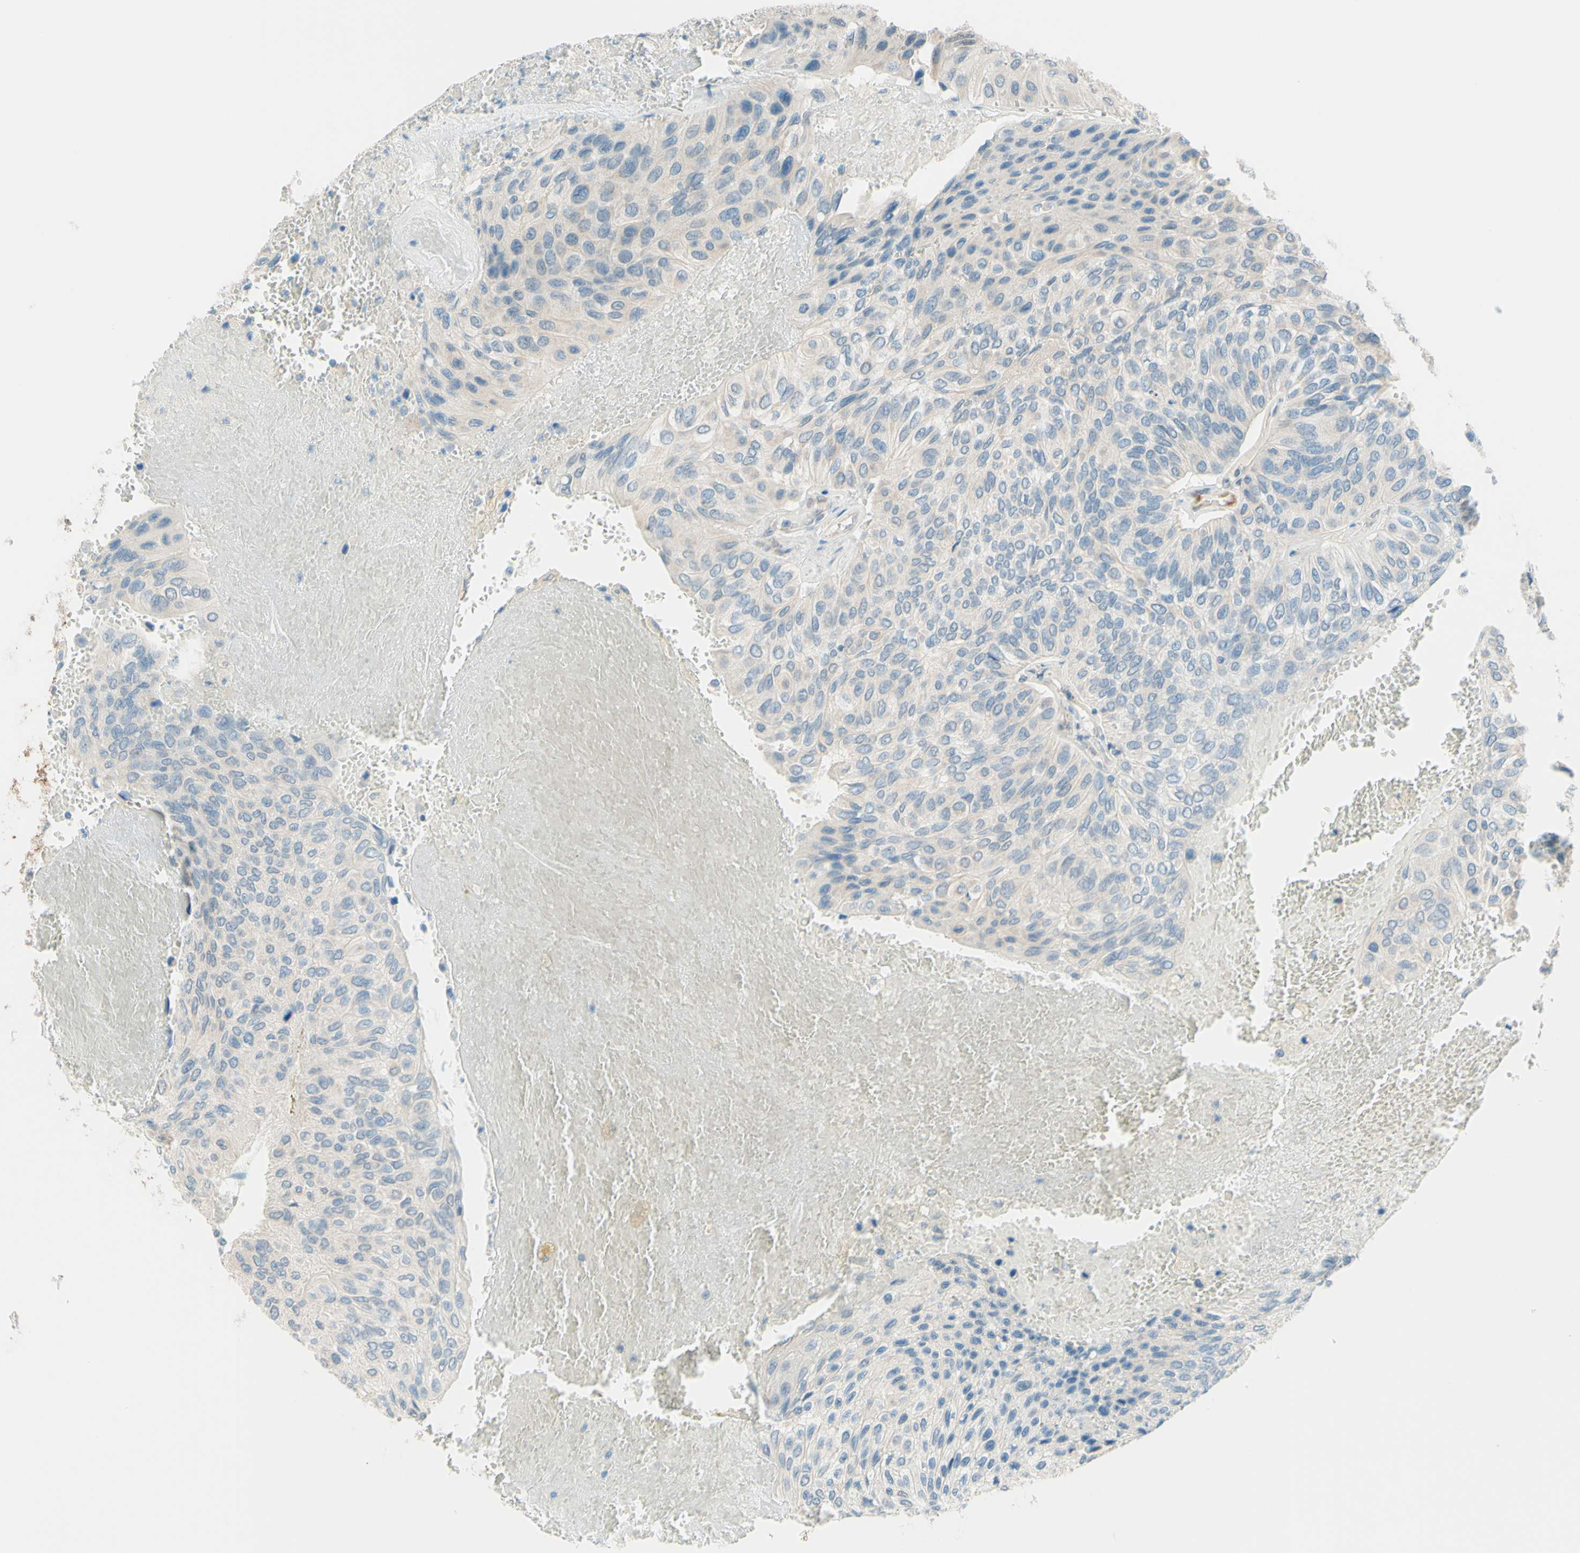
{"staining": {"intensity": "weak", "quantity": "<25%", "location": "cytoplasmic/membranous"}, "tissue": "urothelial cancer", "cell_type": "Tumor cells", "image_type": "cancer", "snomed": [{"axis": "morphology", "description": "Urothelial carcinoma, High grade"}, {"axis": "topography", "description": "Urinary bladder"}], "caption": "A photomicrograph of human urothelial carcinoma (high-grade) is negative for staining in tumor cells. (DAB (3,3'-diaminobenzidine) IHC, high magnification).", "gene": "JPH1", "patient": {"sex": "male", "age": 66}}